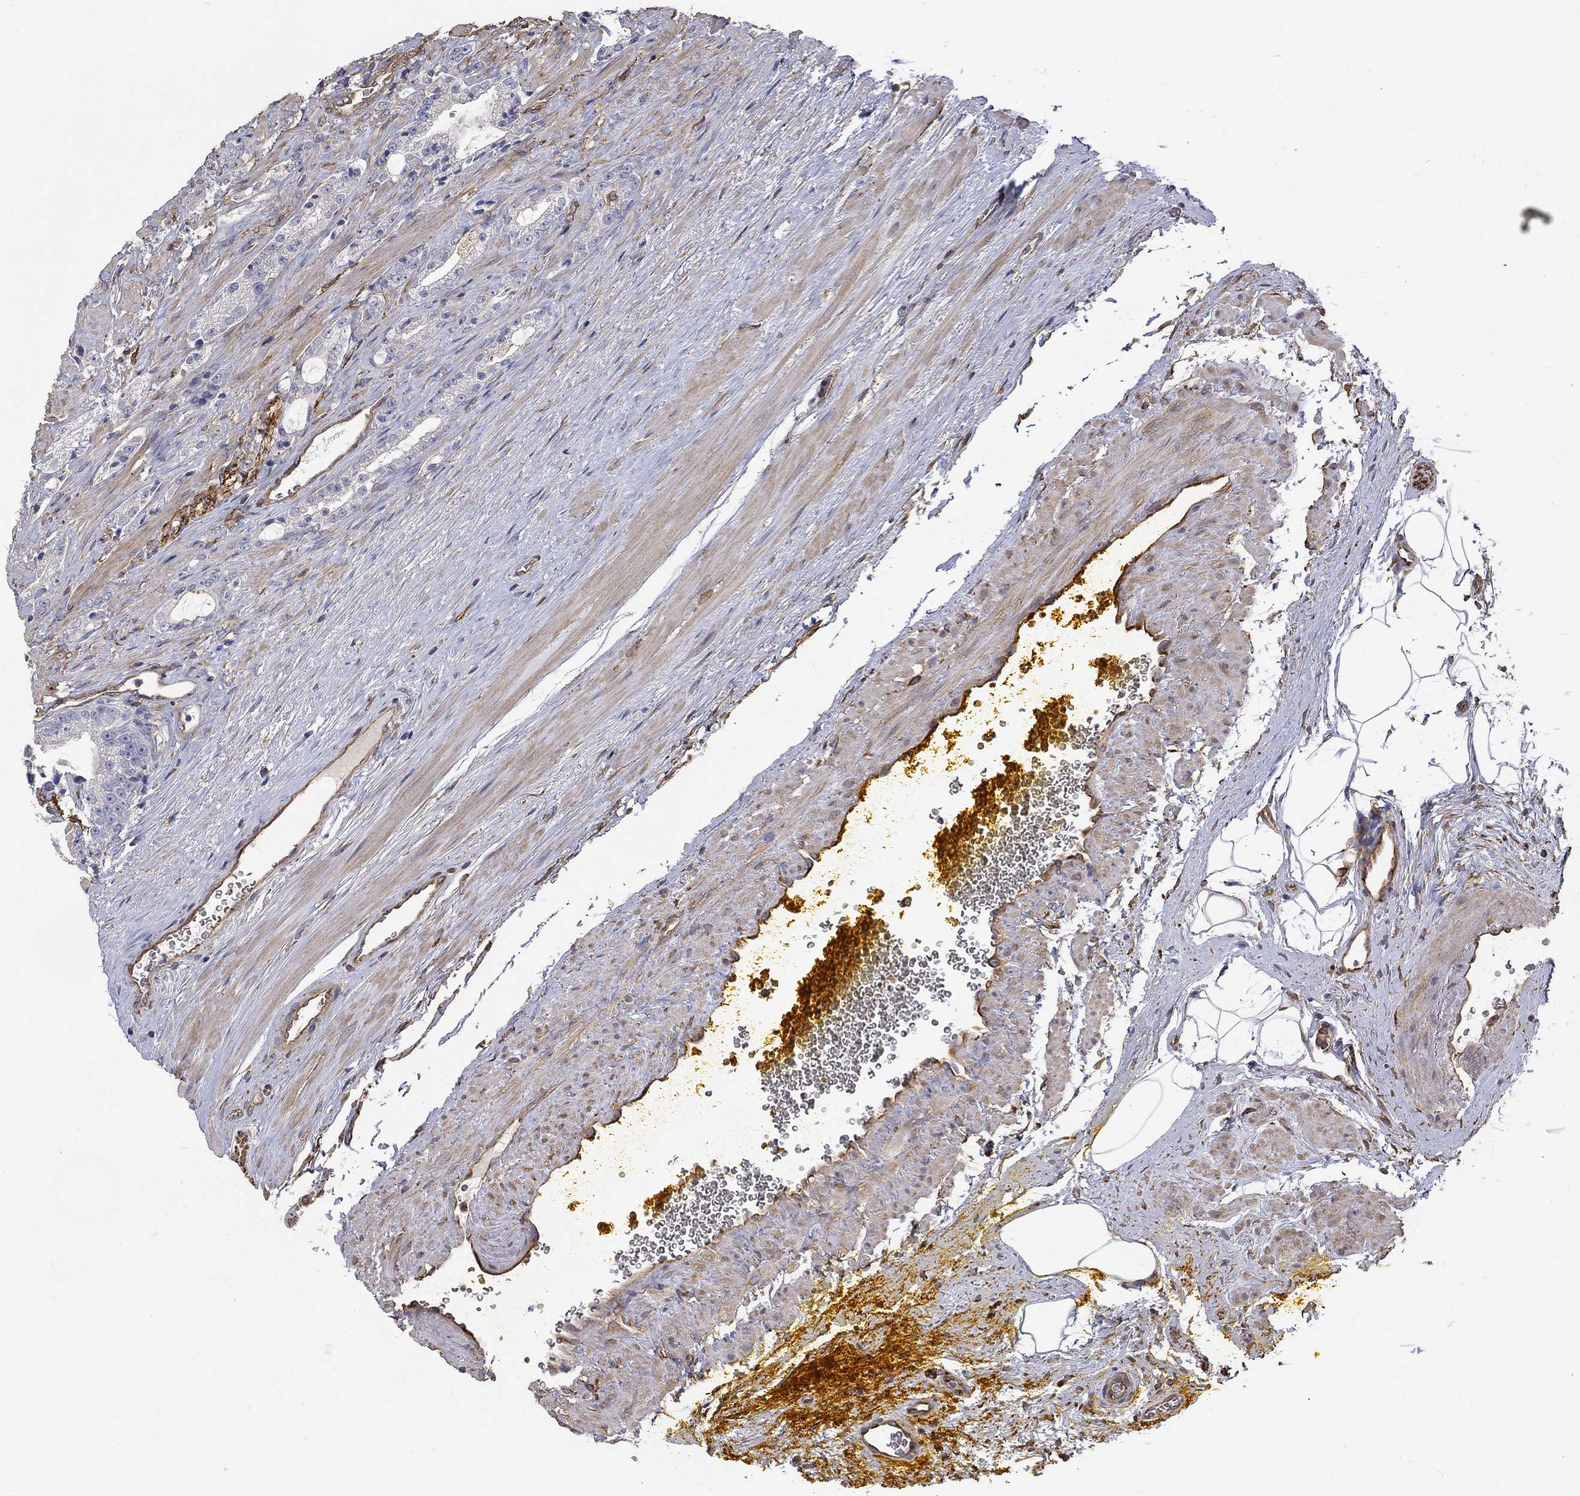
{"staining": {"intensity": "negative", "quantity": "none", "location": "none"}, "tissue": "prostate cancer", "cell_type": "Tumor cells", "image_type": "cancer", "snomed": [{"axis": "morphology", "description": "Adenocarcinoma, NOS"}, {"axis": "topography", "description": "Prostate"}], "caption": "This histopathology image is of prostate cancer (adenocarcinoma) stained with immunohistochemistry (IHC) to label a protein in brown with the nuclei are counter-stained blue. There is no expression in tumor cells.", "gene": "DPYSL2", "patient": {"sex": "male", "age": 67}}